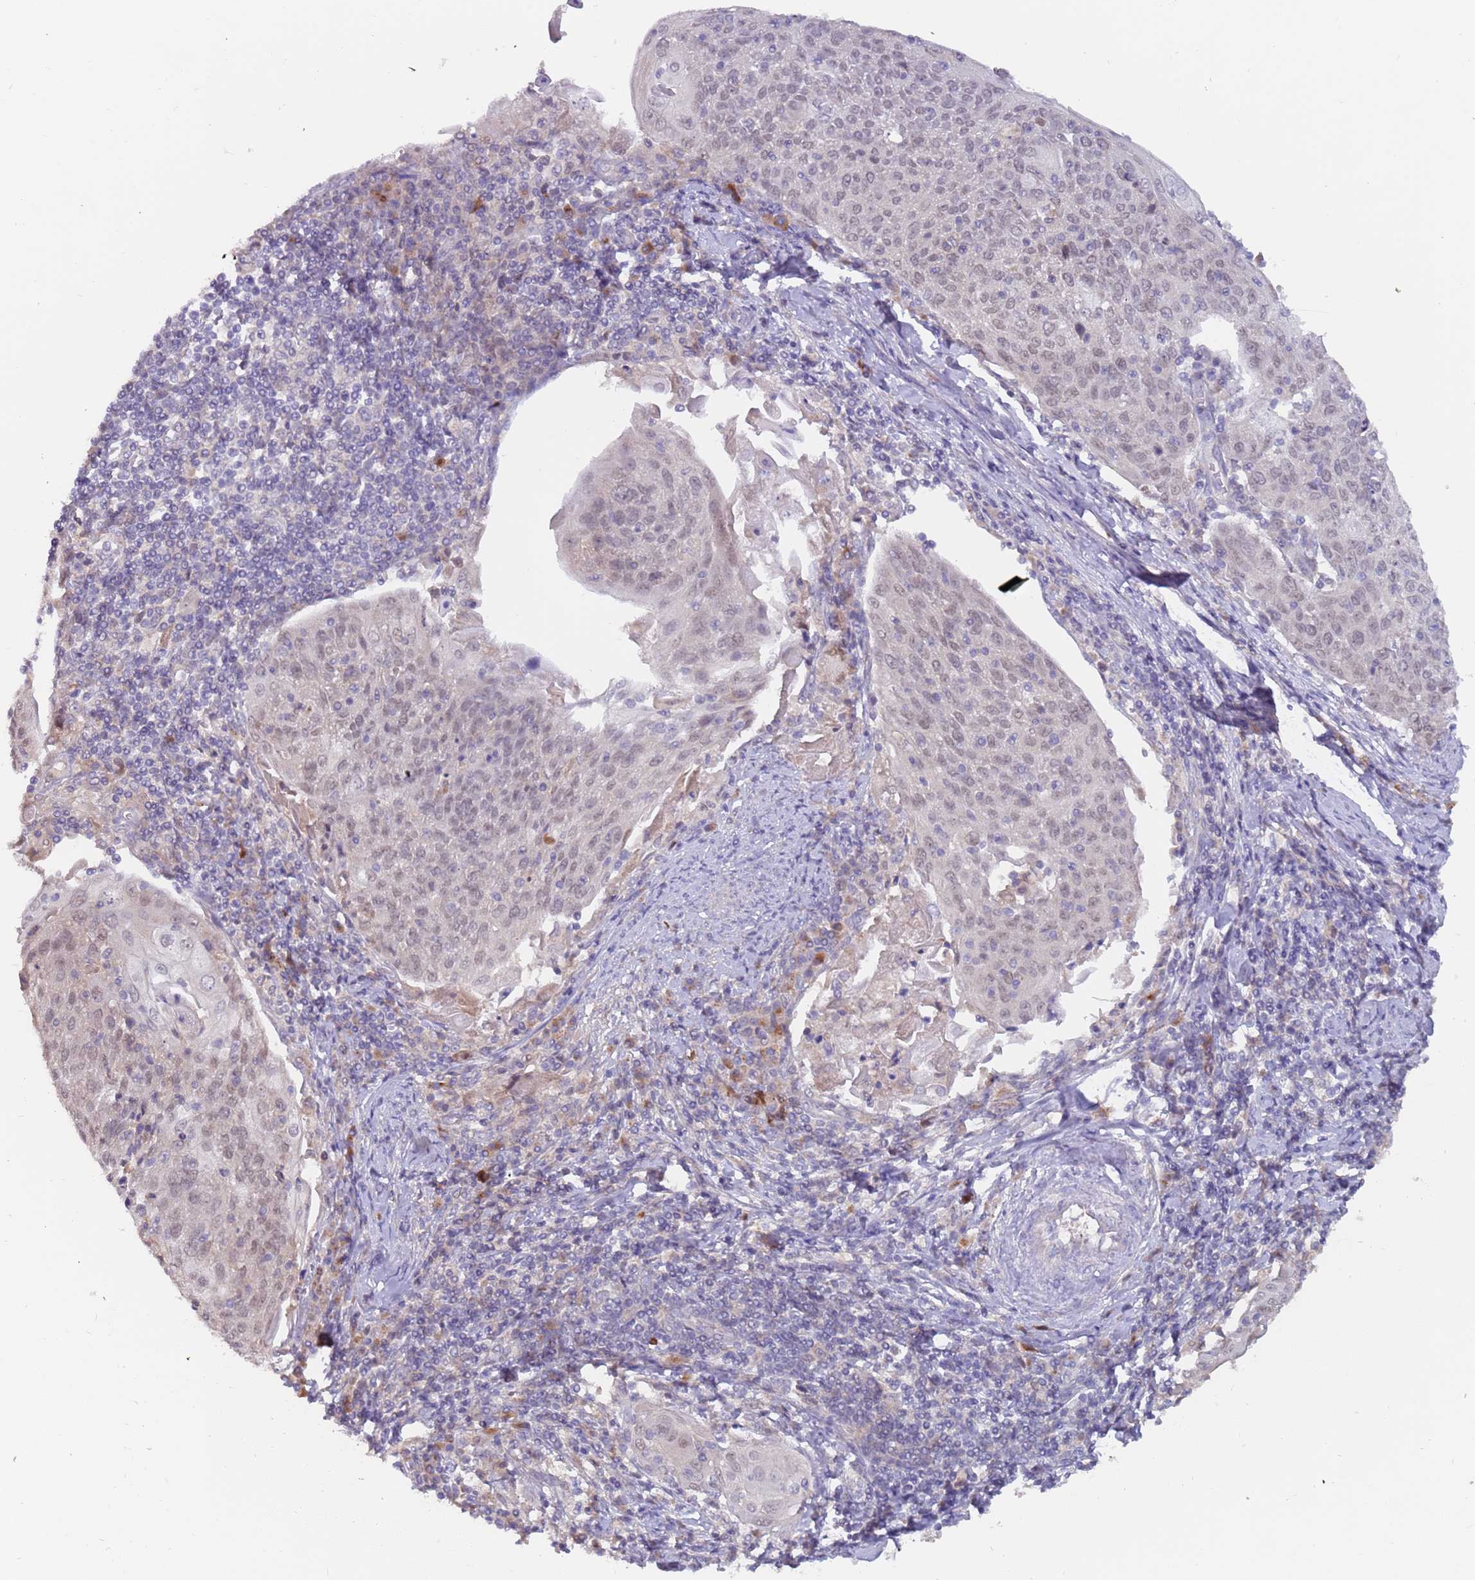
{"staining": {"intensity": "weak", "quantity": "<25%", "location": "nuclear"}, "tissue": "cervical cancer", "cell_type": "Tumor cells", "image_type": "cancer", "snomed": [{"axis": "morphology", "description": "Squamous cell carcinoma, NOS"}, {"axis": "topography", "description": "Cervix"}], "caption": "Micrograph shows no significant protein expression in tumor cells of cervical squamous cell carcinoma.", "gene": "ZNF746", "patient": {"sex": "female", "age": 67}}